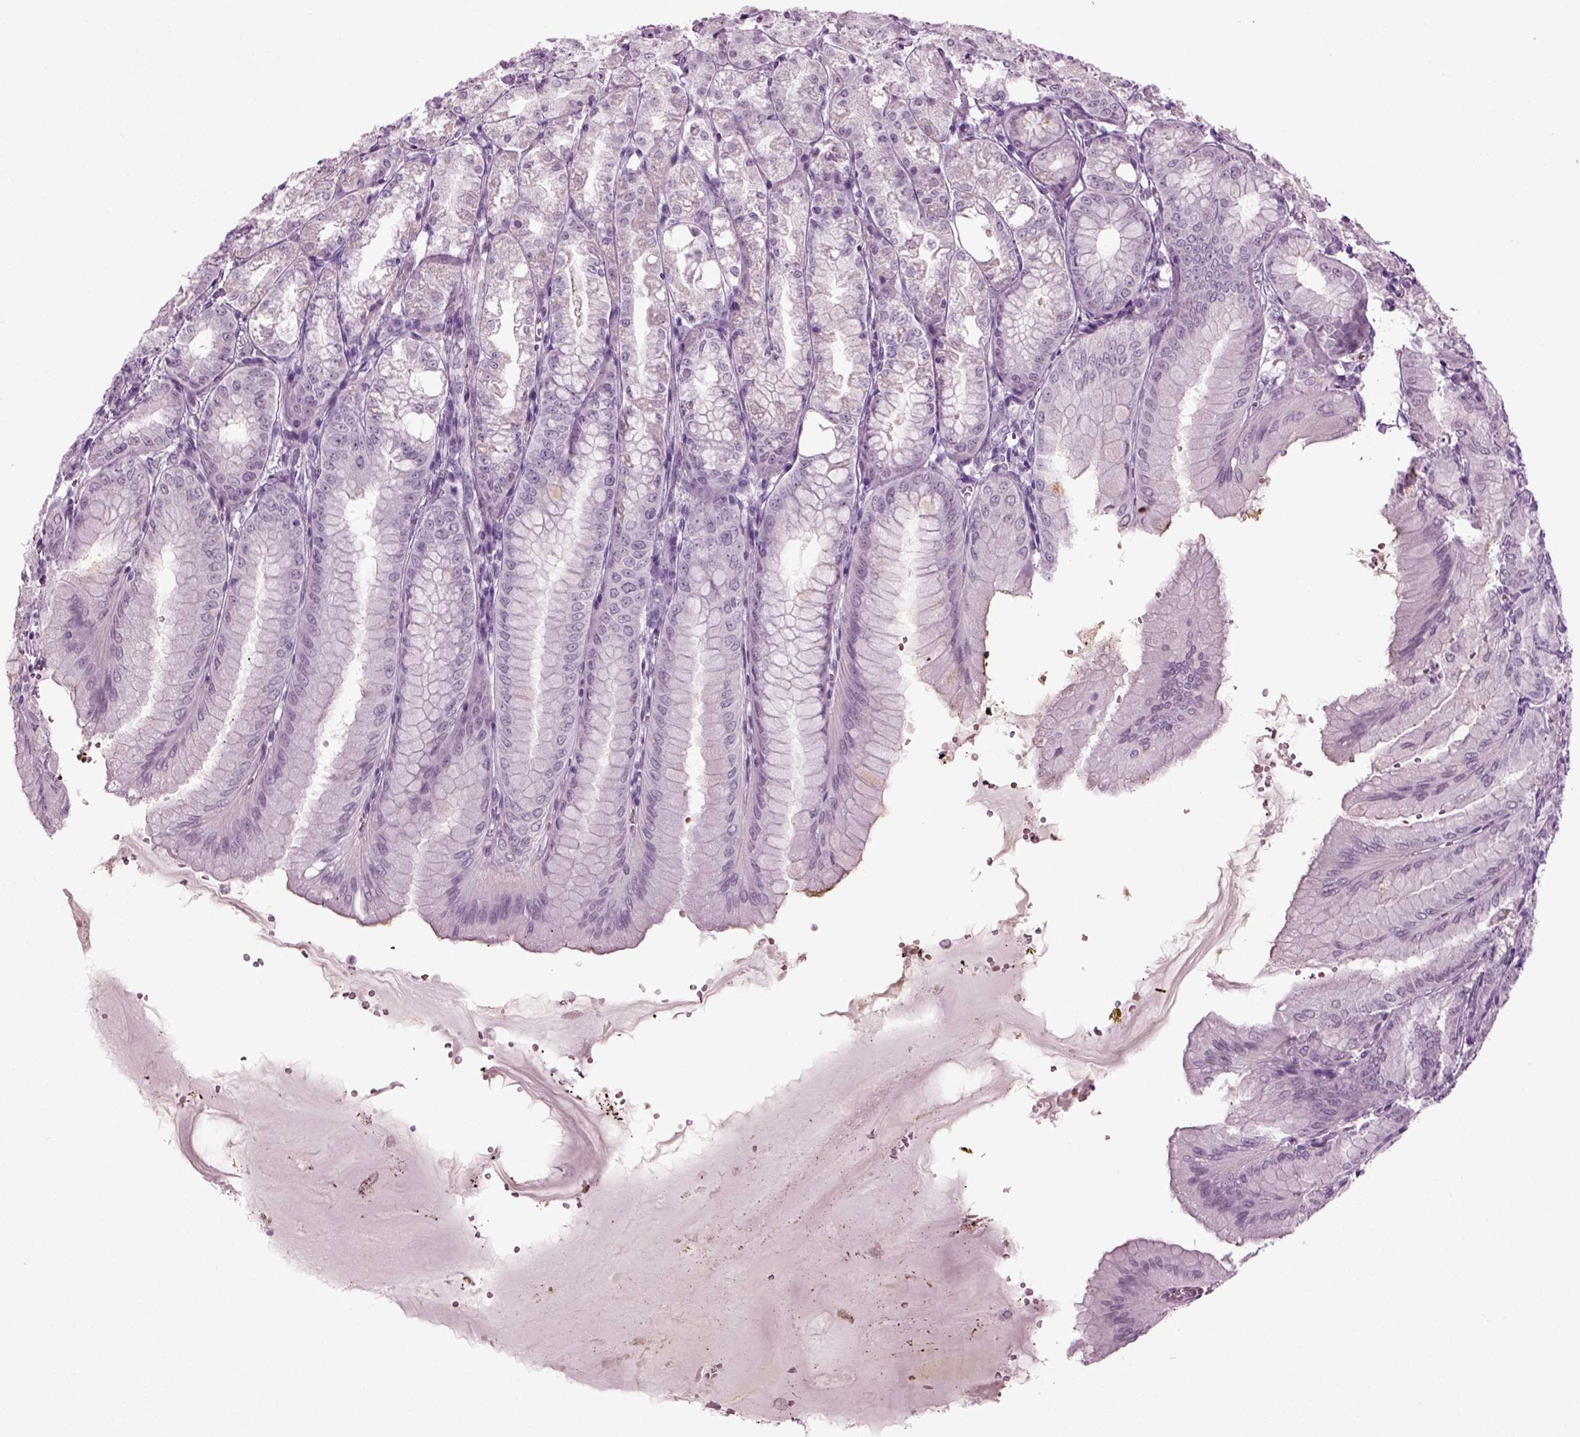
{"staining": {"intensity": "negative", "quantity": "none", "location": "none"}, "tissue": "stomach", "cell_type": "Glandular cells", "image_type": "normal", "snomed": [{"axis": "morphology", "description": "Normal tissue, NOS"}, {"axis": "topography", "description": "Stomach, lower"}], "caption": "This histopathology image is of normal stomach stained with immunohistochemistry to label a protein in brown with the nuclei are counter-stained blue. There is no positivity in glandular cells.", "gene": "ZC2HC1C", "patient": {"sex": "male", "age": 71}}